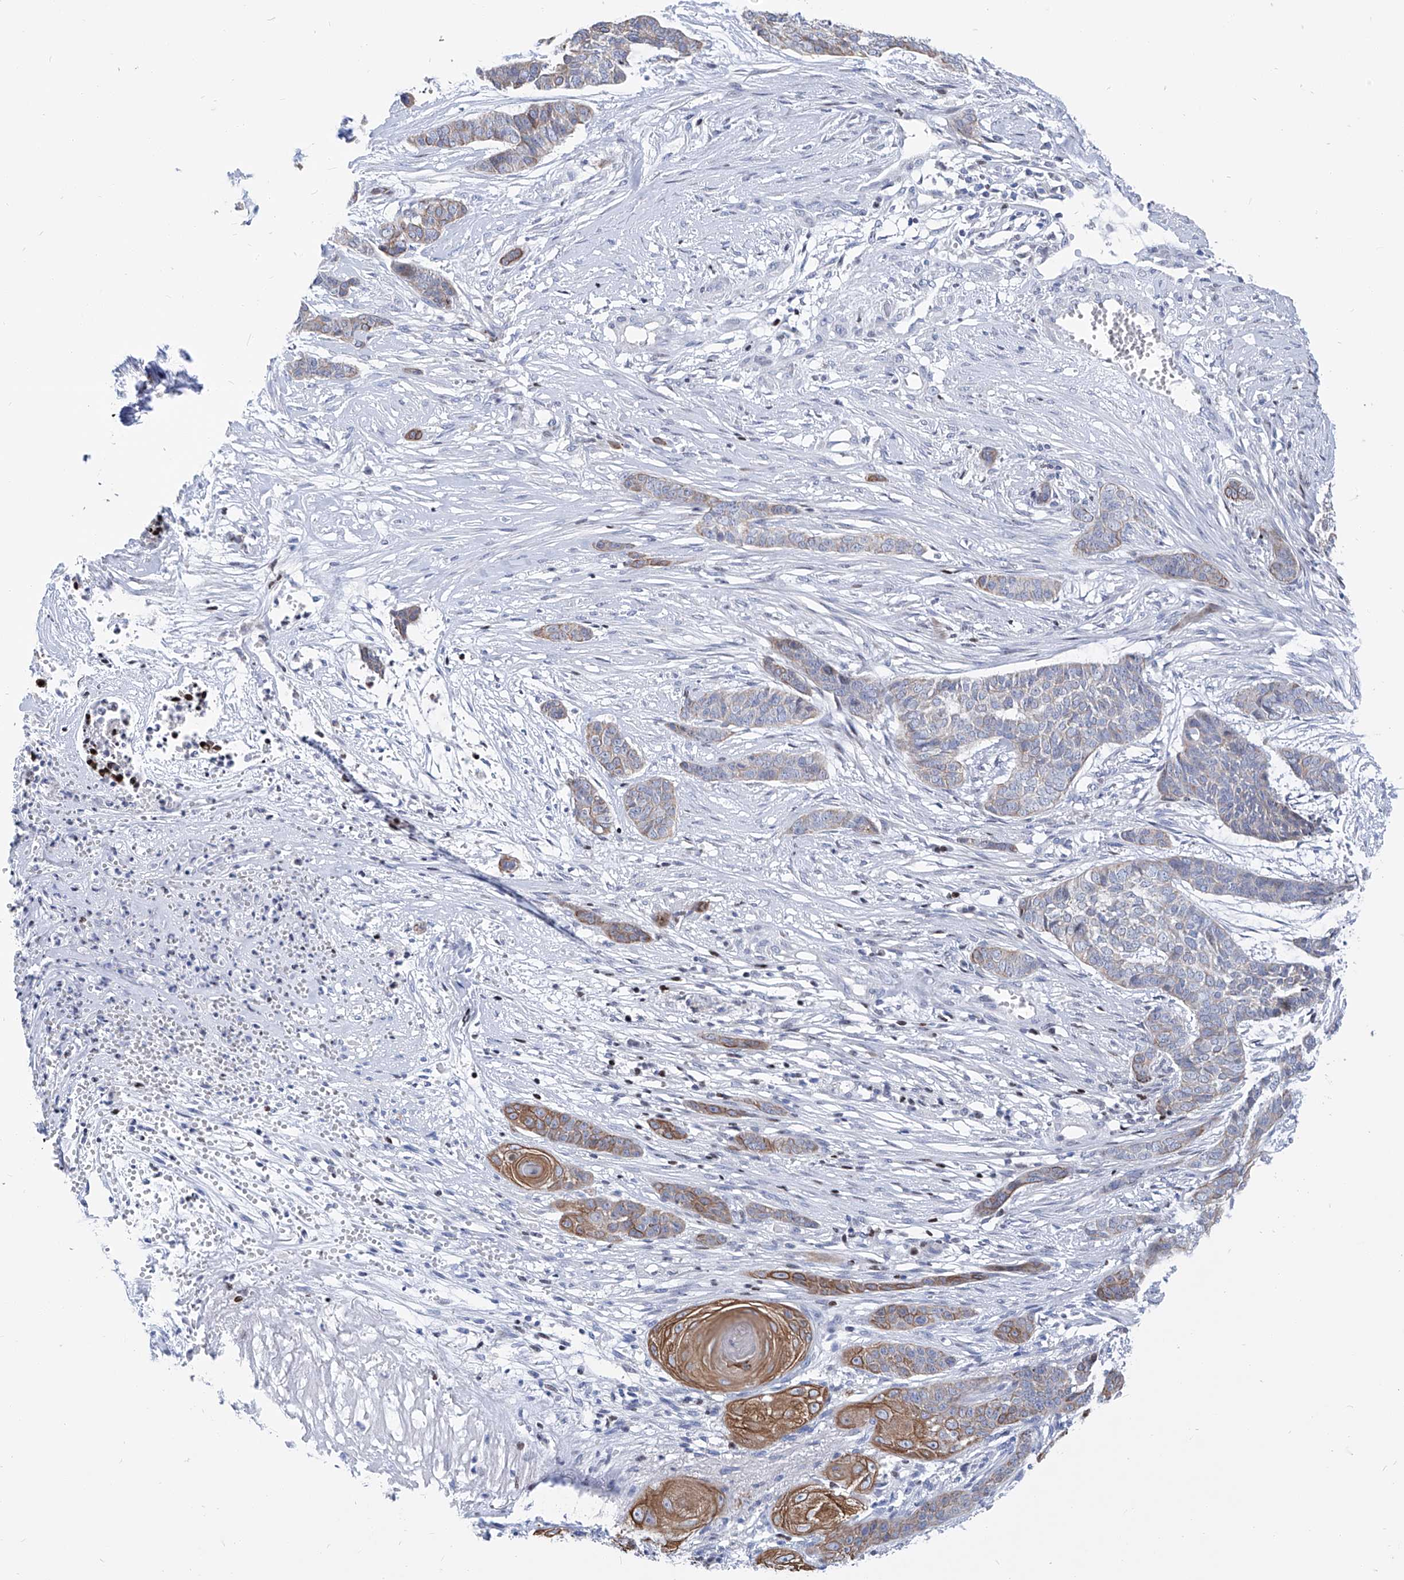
{"staining": {"intensity": "moderate", "quantity": "<25%", "location": "cytoplasmic/membranous"}, "tissue": "skin cancer", "cell_type": "Tumor cells", "image_type": "cancer", "snomed": [{"axis": "morphology", "description": "Basal cell carcinoma"}, {"axis": "topography", "description": "Skin"}], "caption": "Immunohistochemical staining of skin basal cell carcinoma shows low levels of moderate cytoplasmic/membranous protein expression in about <25% of tumor cells.", "gene": "FRS3", "patient": {"sex": "female", "age": 64}}